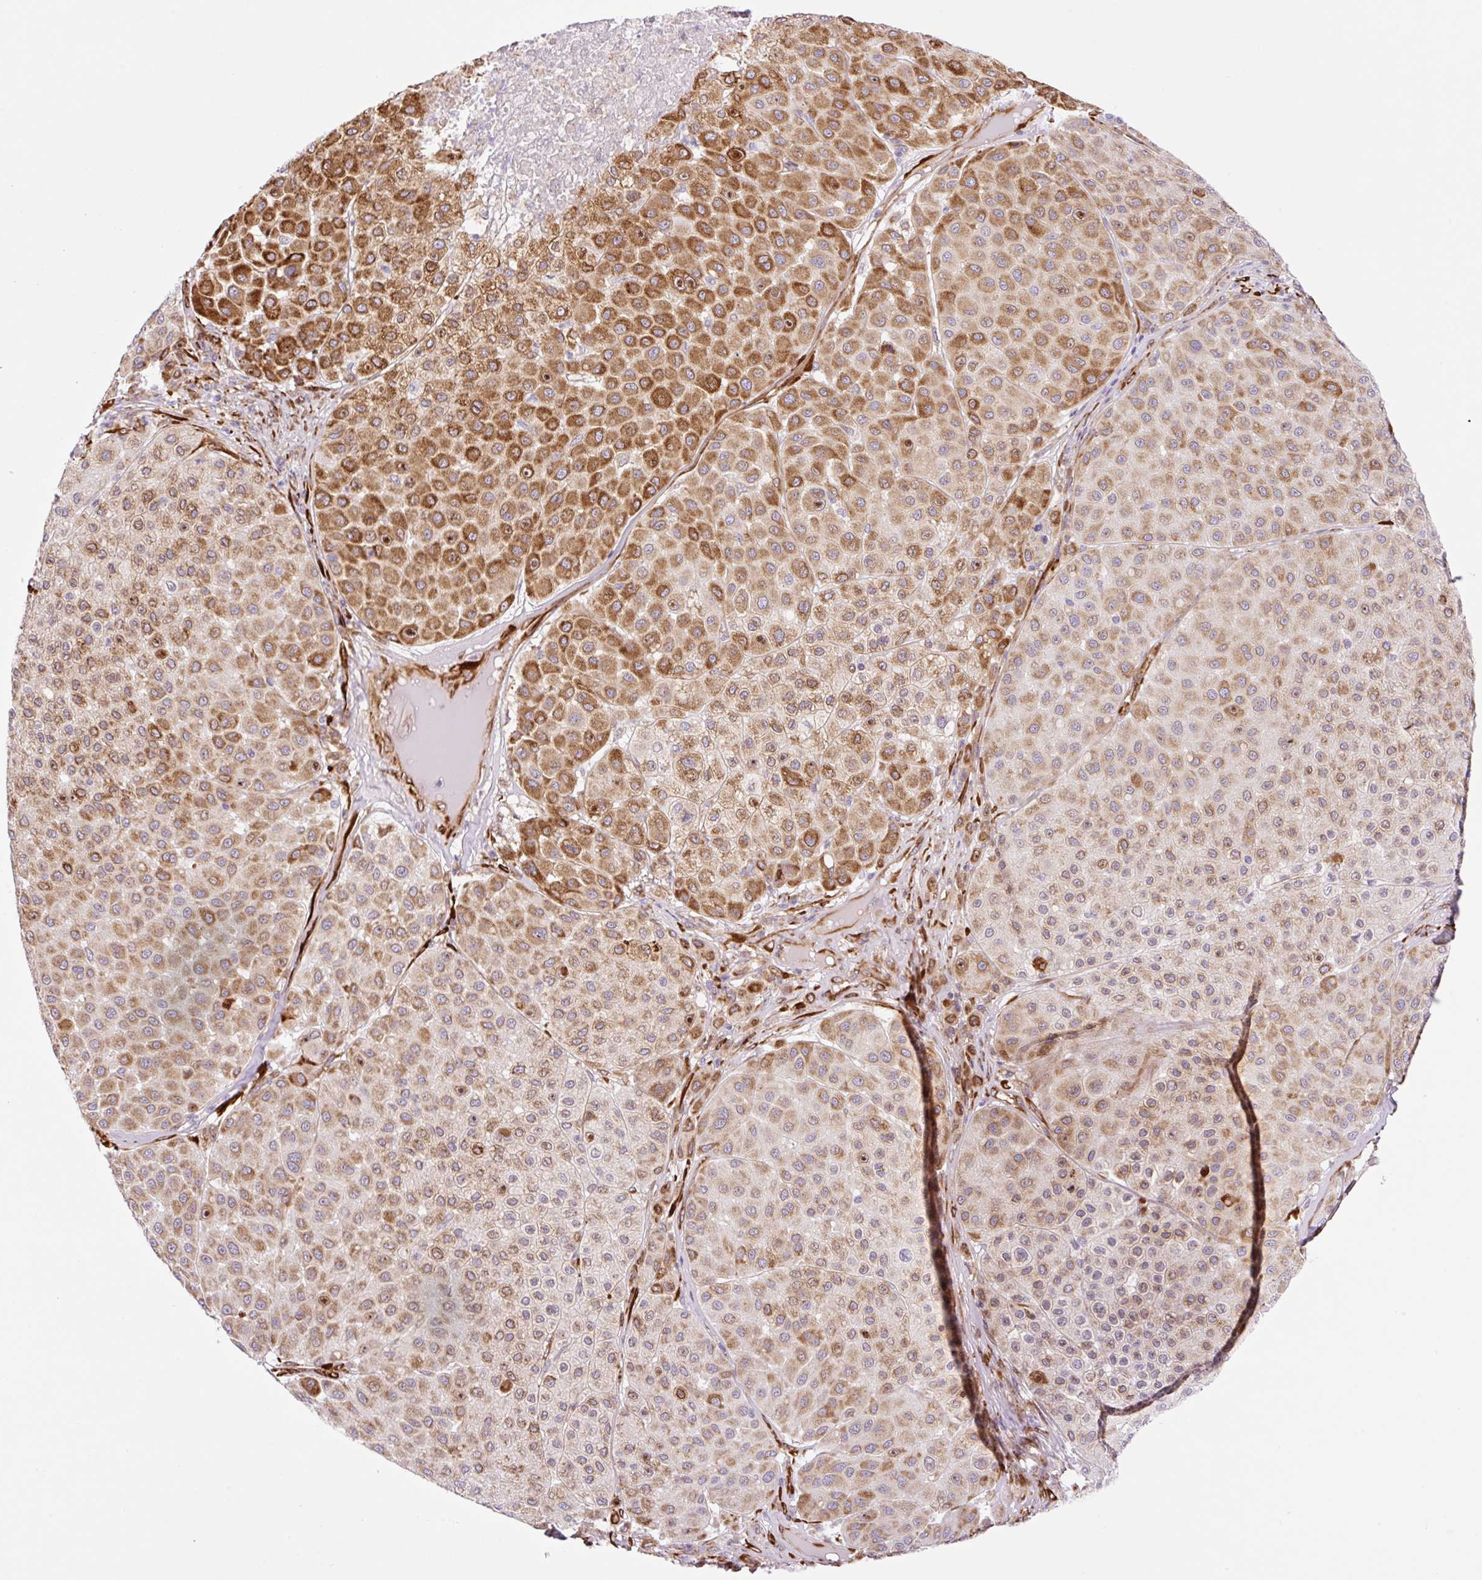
{"staining": {"intensity": "moderate", "quantity": ">75%", "location": "cytoplasmic/membranous"}, "tissue": "melanoma", "cell_type": "Tumor cells", "image_type": "cancer", "snomed": [{"axis": "morphology", "description": "Malignant melanoma, Metastatic site"}, {"axis": "topography", "description": "Smooth muscle"}], "caption": "Immunohistochemical staining of human melanoma exhibits moderate cytoplasmic/membranous protein expression in about >75% of tumor cells.", "gene": "RAB30", "patient": {"sex": "male", "age": 41}}